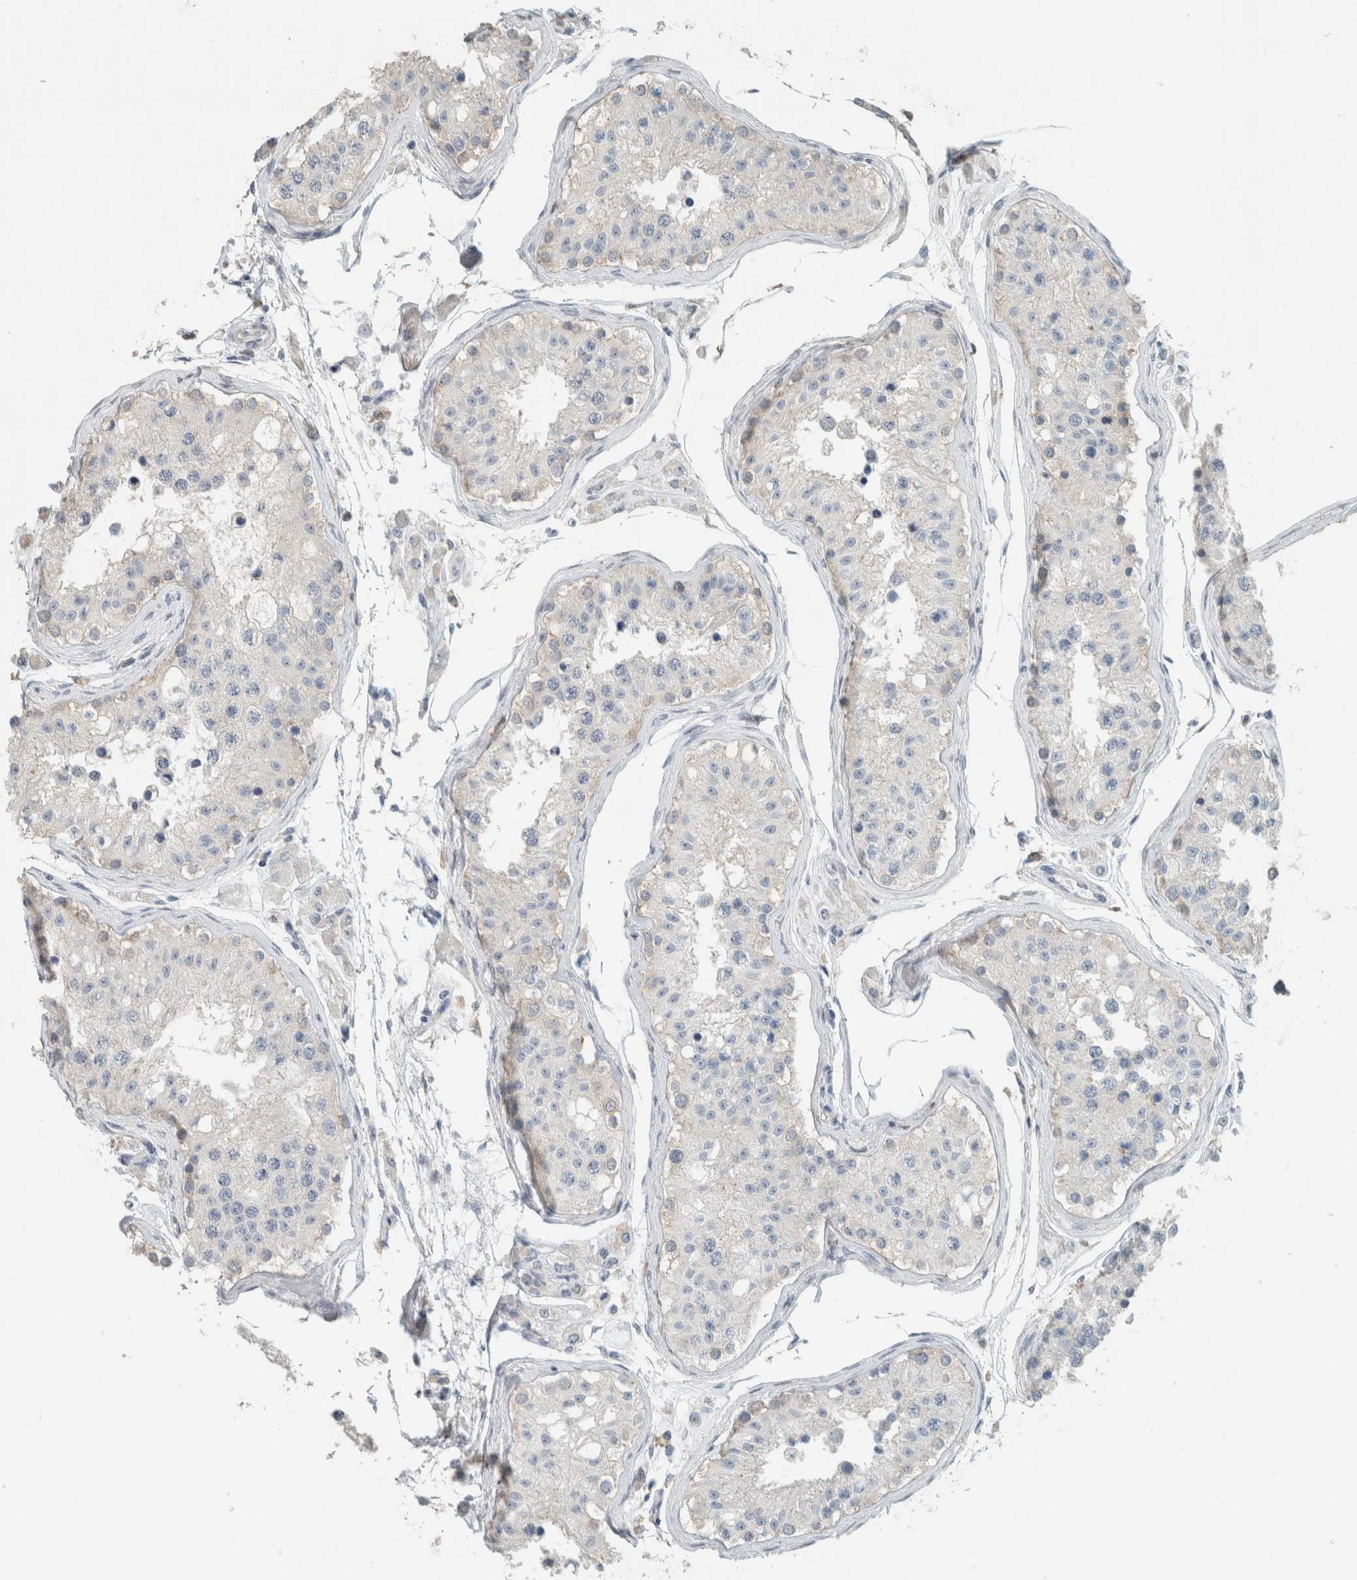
{"staining": {"intensity": "negative", "quantity": "none", "location": "none"}, "tissue": "testis", "cell_type": "Cells in seminiferous ducts", "image_type": "normal", "snomed": [{"axis": "morphology", "description": "Normal tissue, NOS"}, {"axis": "morphology", "description": "Adenocarcinoma, metastatic, NOS"}, {"axis": "topography", "description": "Testis"}], "caption": "Immunohistochemistry photomicrograph of unremarkable testis: testis stained with DAB reveals no significant protein expression in cells in seminiferous ducts. (Immunohistochemistry, brightfield microscopy, high magnification).", "gene": "SCIN", "patient": {"sex": "male", "age": 26}}